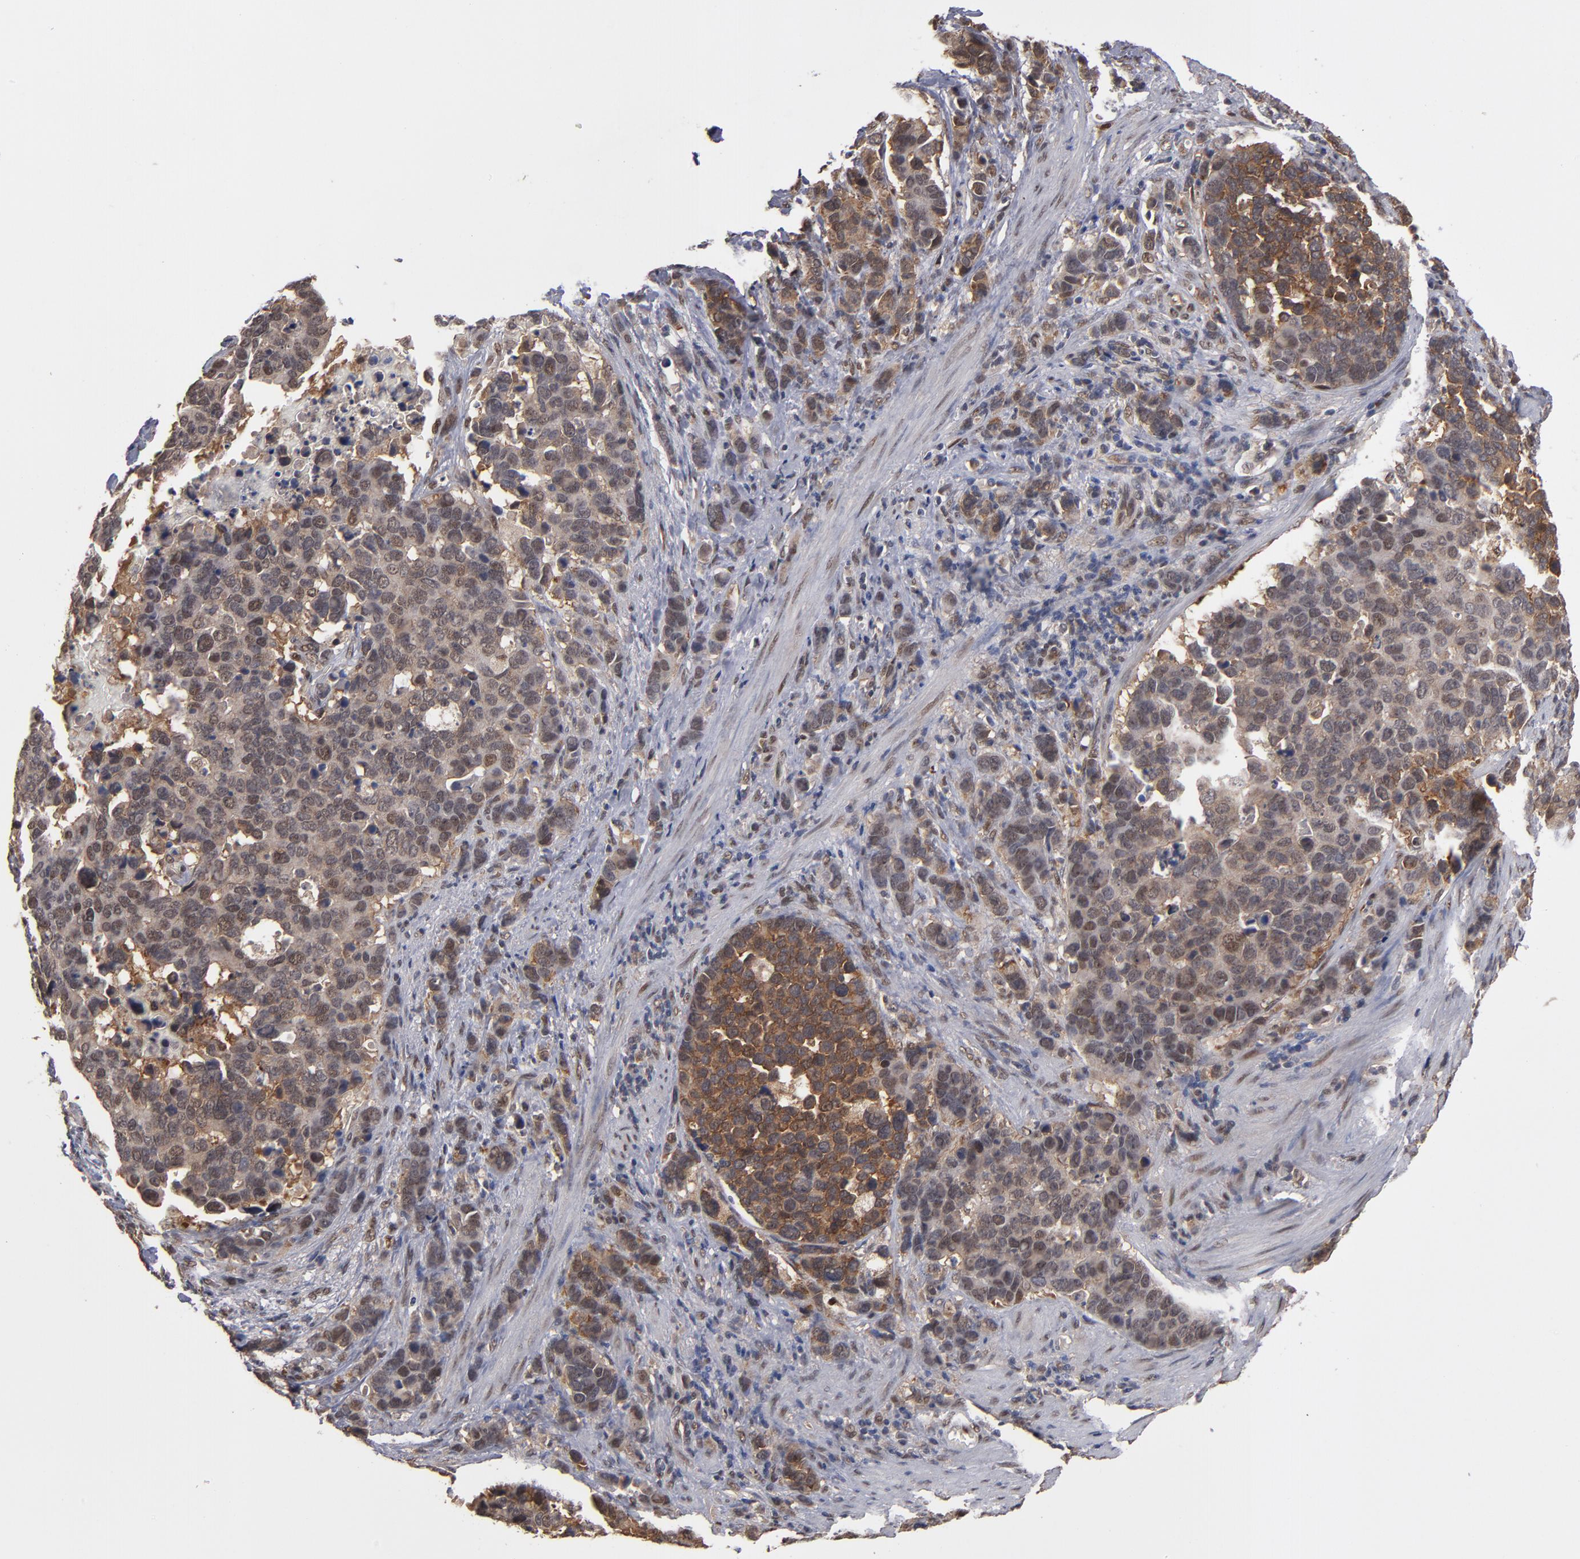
{"staining": {"intensity": "moderate", "quantity": ">75%", "location": "cytoplasmic/membranous"}, "tissue": "stomach cancer", "cell_type": "Tumor cells", "image_type": "cancer", "snomed": [{"axis": "morphology", "description": "Adenocarcinoma, NOS"}, {"axis": "topography", "description": "Stomach, upper"}], "caption": "Immunohistochemistry (IHC) (DAB) staining of stomach cancer (adenocarcinoma) displays moderate cytoplasmic/membranous protein expression in about >75% of tumor cells.", "gene": "HUWE1", "patient": {"sex": "male", "age": 71}}